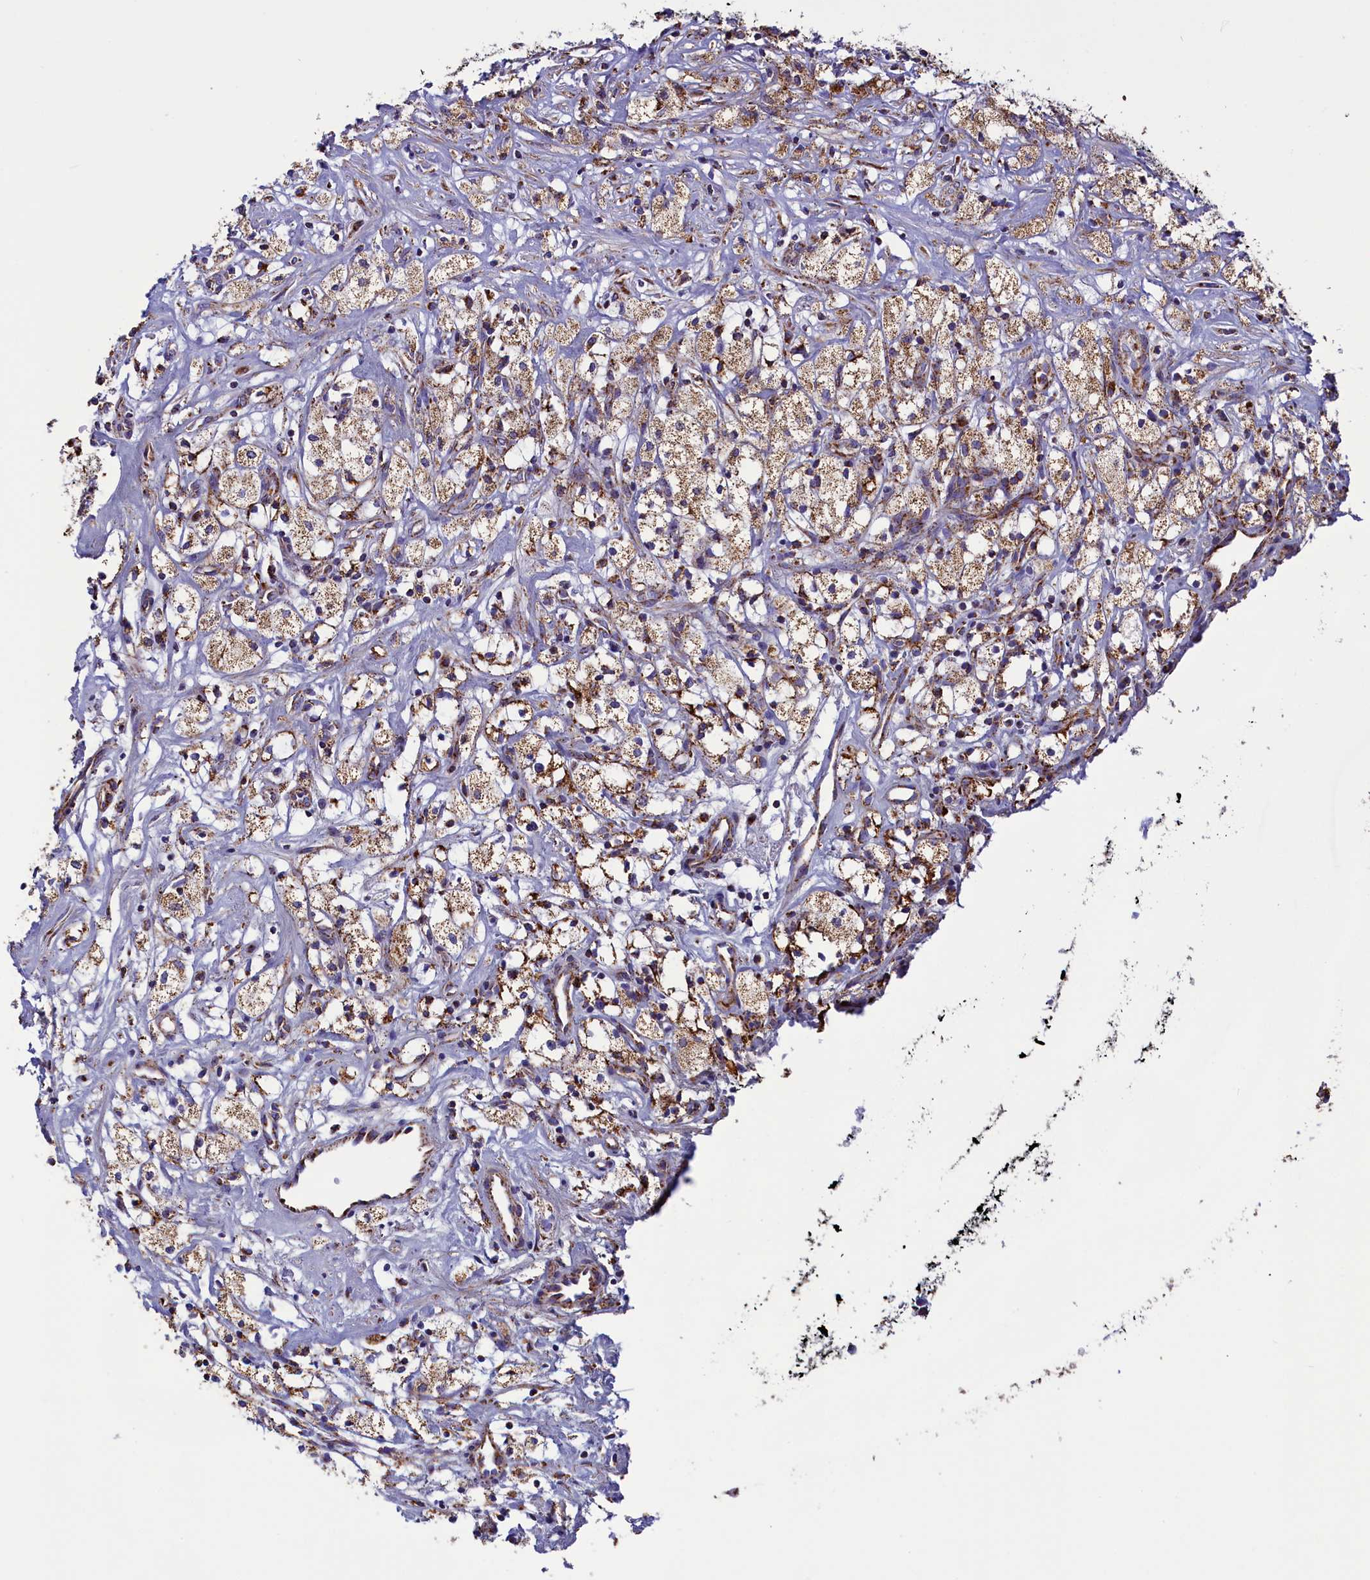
{"staining": {"intensity": "moderate", "quantity": ">75%", "location": "cytoplasmic/membranous"}, "tissue": "renal cancer", "cell_type": "Tumor cells", "image_type": "cancer", "snomed": [{"axis": "morphology", "description": "Adenocarcinoma, NOS"}, {"axis": "topography", "description": "Kidney"}], "caption": "Renal cancer (adenocarcinoma) stained for a protein displays moderate cytoplasmic/membranous positivity in tumor cells.", "gene": "SLC39A3", "patient": {"sex": "male", "age": 59}}